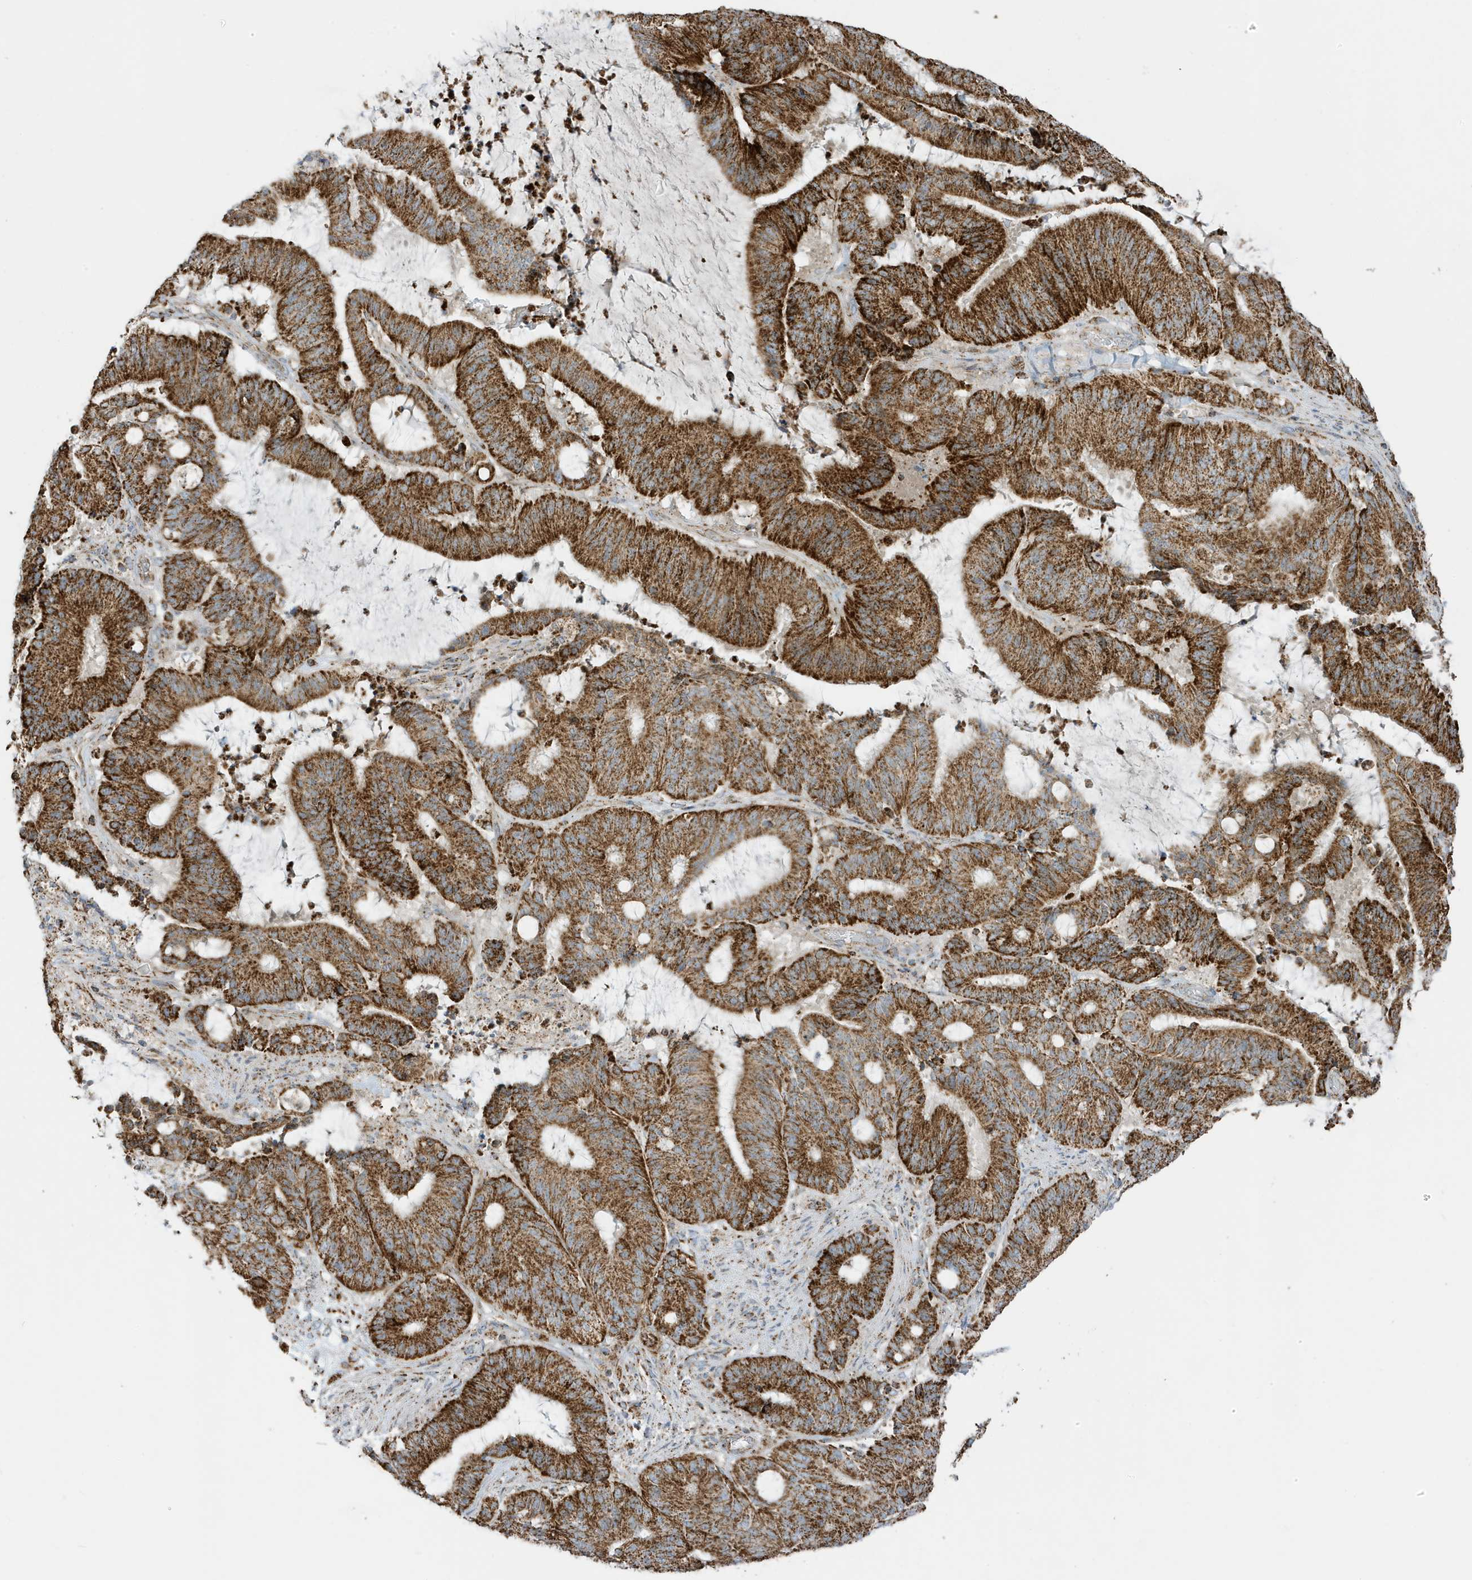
{"staining": {"intensity": "strong", "quantity": ">75%", "location": "cytoplasmic/membranous"}, "tissue": "liver cancer", "cell_type": "Tumor cells", "image_type": "cancer", "snomed": [{"axis": "morphology", "description": "Normal tissue, NOS"}, {"axis": "morphology", "description": "Cholangiocarcinoma"}, {"axis": "topography", "description": "Liver"}, {"axis": "topography", "description": "Peripheral nerve tissue"}], "caption": "Tumor cells show high levels of strong cytoplasmic/membranous positivity in approximately >75% of cells in liver cancer. (Brightfield microscopy of DAB IHC at high magnification).", "gene": "ATP5ME", "patient": {"sex": "female", "age": 73}}